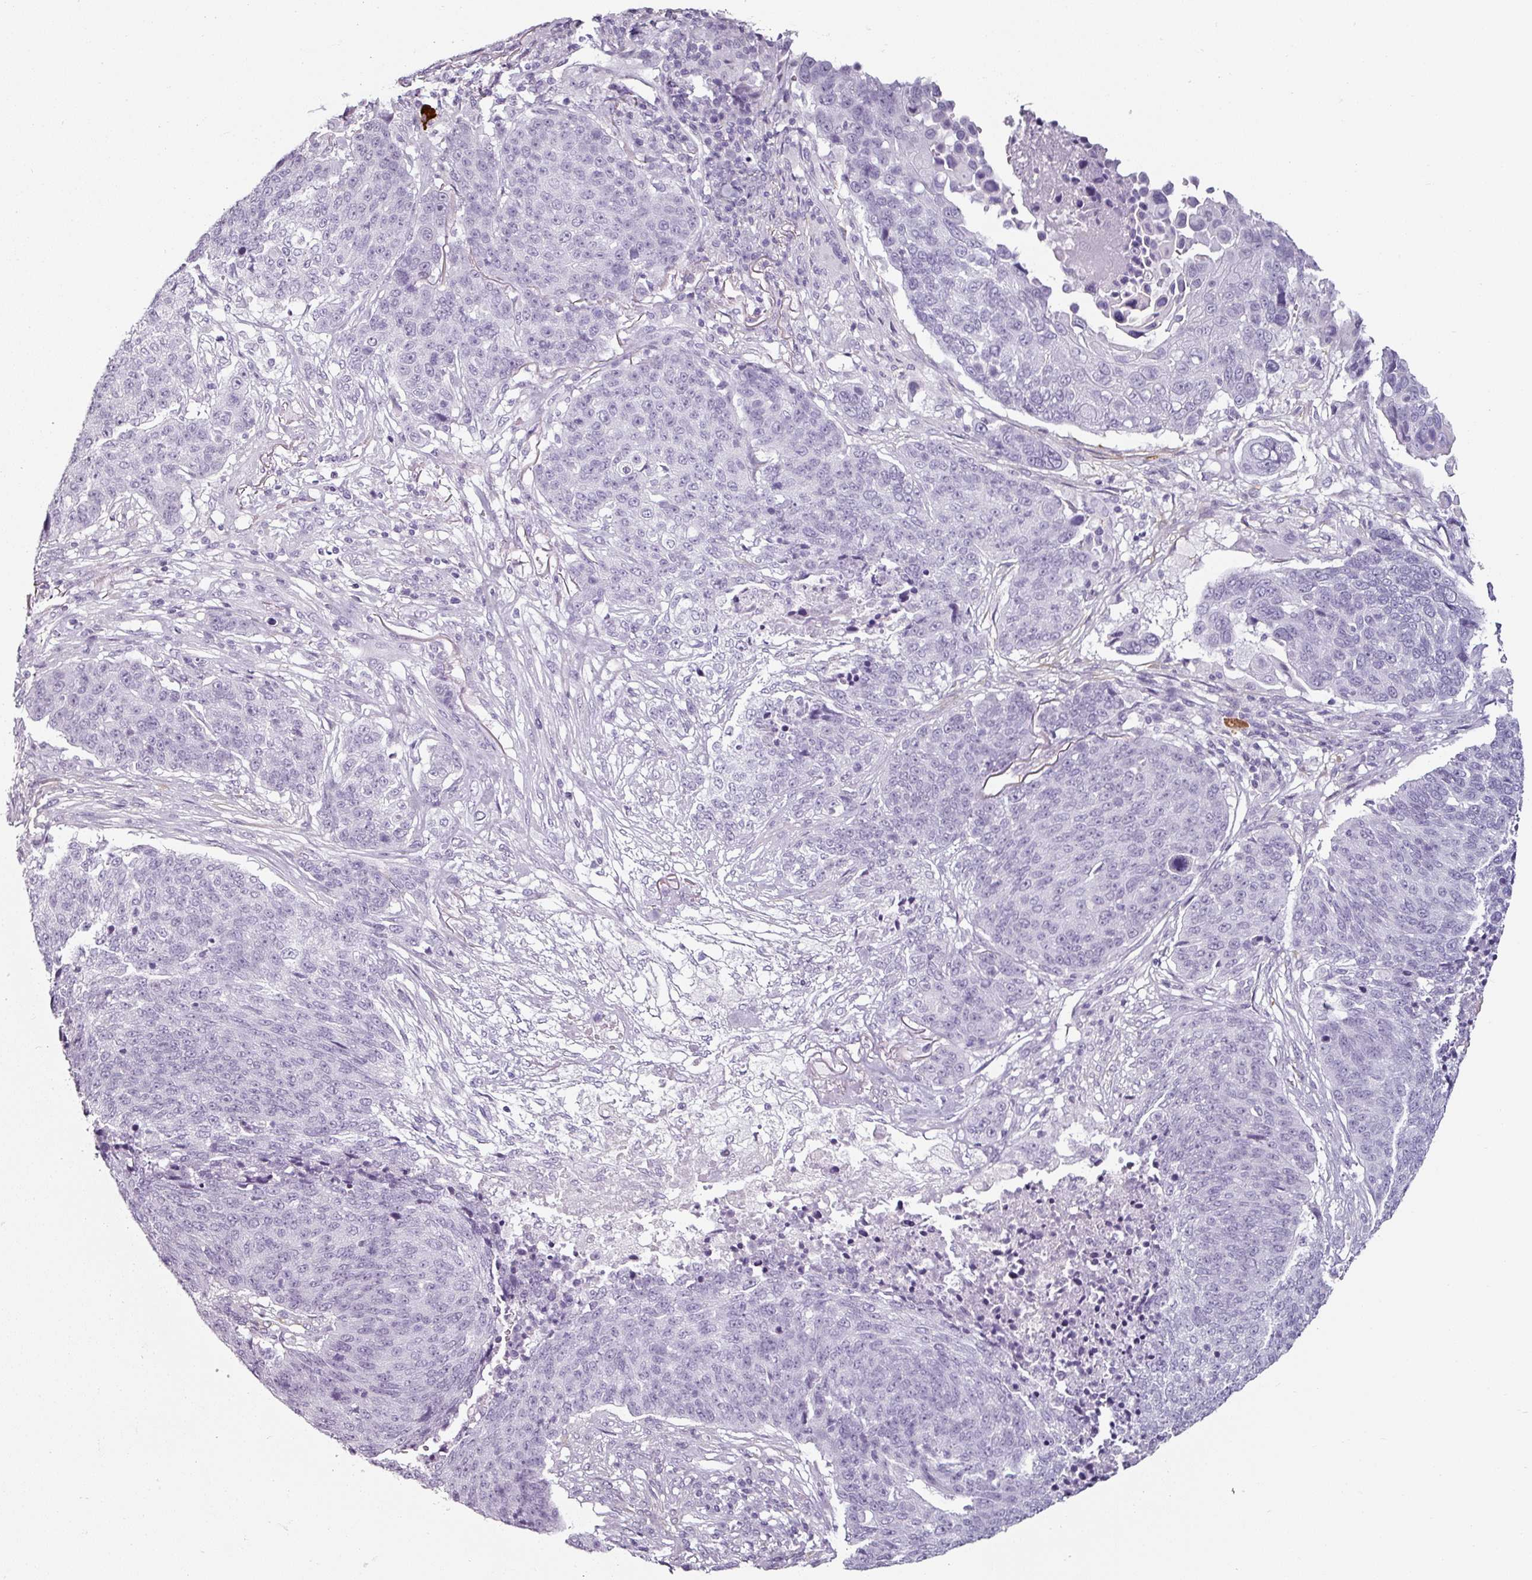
{"staining": {"intensity": "negative", "quantity": "none", "location": "none"}, "tissue": "lung cancer", "cell_type": "Tumor cells", "image_type": "cancer", "snomed": [{"axis": "morphology", "description": "Normal tissue, NOS"}, {"axis": "morphology", "description": "Squamous cell carcinoma, NOS"}, {"axis": "topography", "description": "Lymph node"}, {"axis": "topography", "description": "Lung"}], "caption": "Human lung squamous cell carcinoma stained for a protein using immunohistochemistry (IHC) reveals no staining in tumor cells.", "gene": "CAP2", "patient": {"sex": "male", "age": 66}}